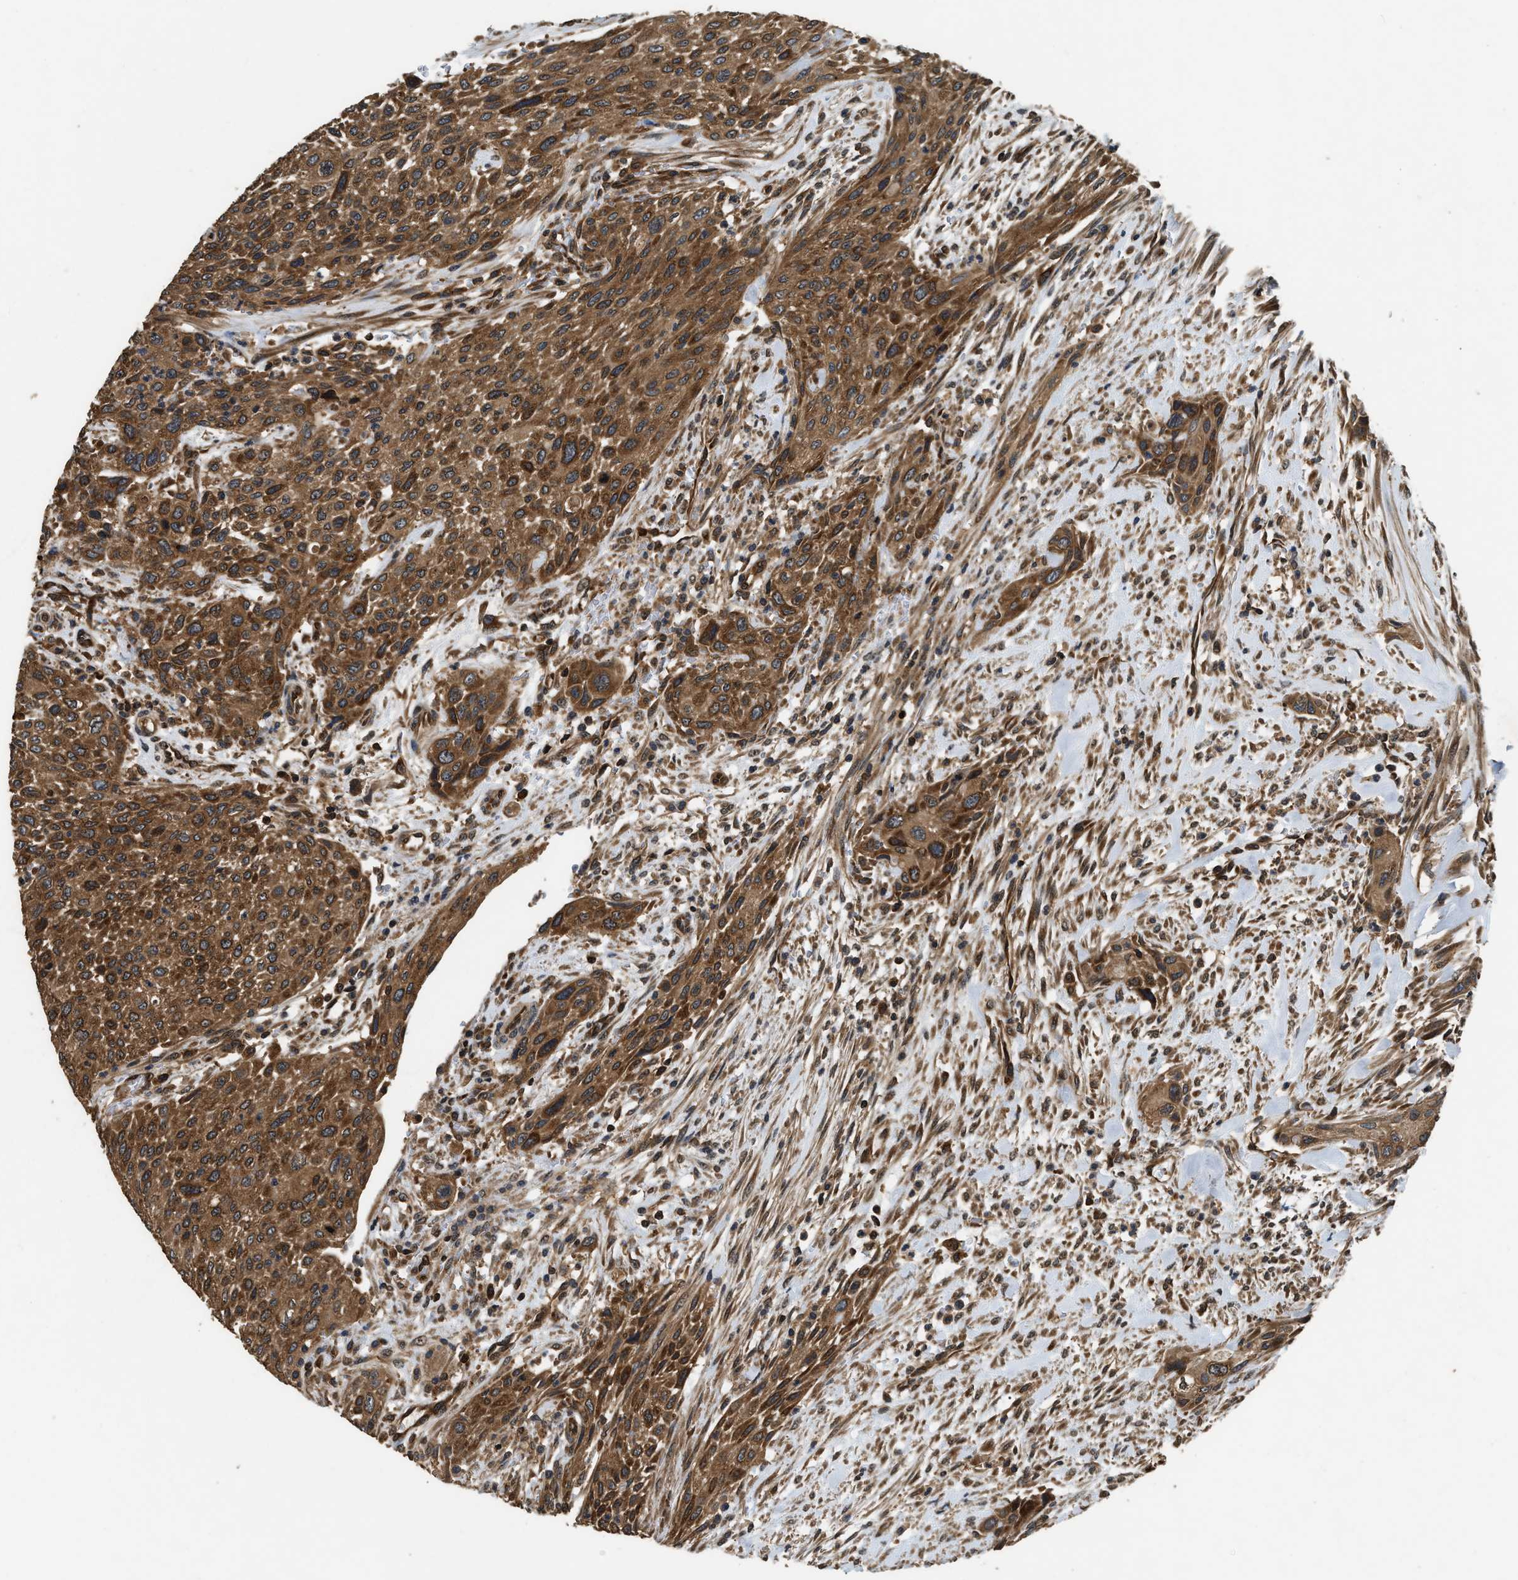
{"staining": {"intensity": "strong", "quantity": ">75%", "location": "cytoplasmic/membranous"}, "tissue": "urothelial cancer", "cell_type": "Tumor cells", "image_type": "cancer", "snomed": [{"axis": "morphology", "description": "Urothelial carcinoma, Low grade"}, {"axis": "morphology", "description": "Urothelial carcinoma, High grade"}, {"axis": "topography", "description": "Urinary bladder"}], "caption": "DAB immunohistochemical staining of low-grade urothelial carcinoma reveals strong cytoplasmic/membranous protein positivity in about >75% of tumor cells.", "gene": "DNAJC2", "patient": {"sex": "male", "age": 35}}